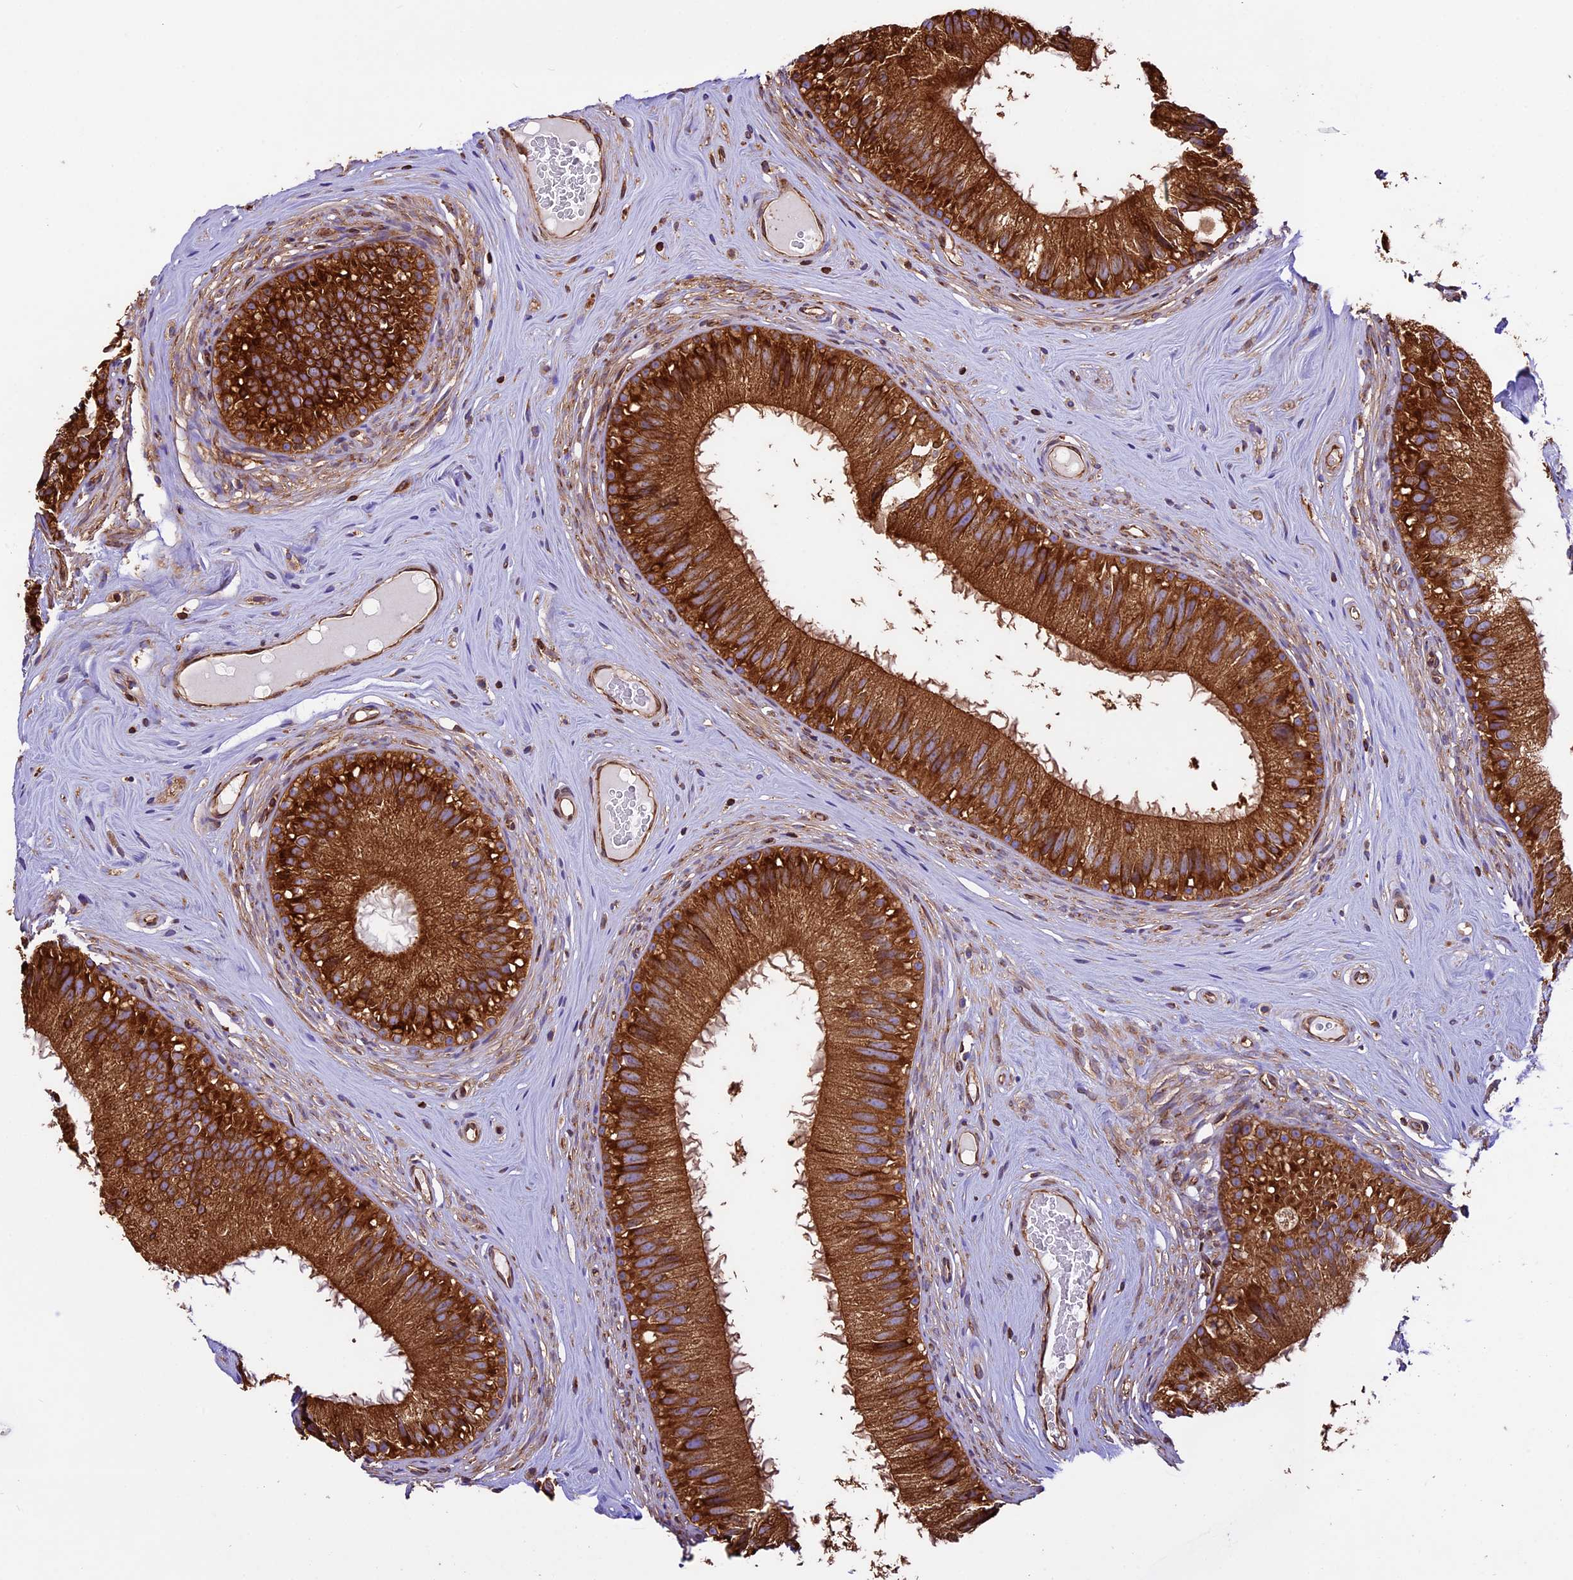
{"staining": {"intensity": "strong", "quantity": ">75%", "location": "cytoplasmic/membranous"}, "tissue": "epididymis", "cell_type": "Glandular cells", "image_type": "normal", "snomed": [{"axis": "morphology", "description": "Normal tissue, NOS"}, {"axis": "topography", "description": "Epididymis"}], "caption": "Immunohistochemical staining of normal epididymis reveals strong cytoplasmic/membranous protein expression in about >75% of glandular cells. (DAB (3,3'-diaminobenzidine) IHC, brown staining for protein, blue staining for nuclei).", "gene": "KARS1", "patient": {"sex": "male", "age": 45}}